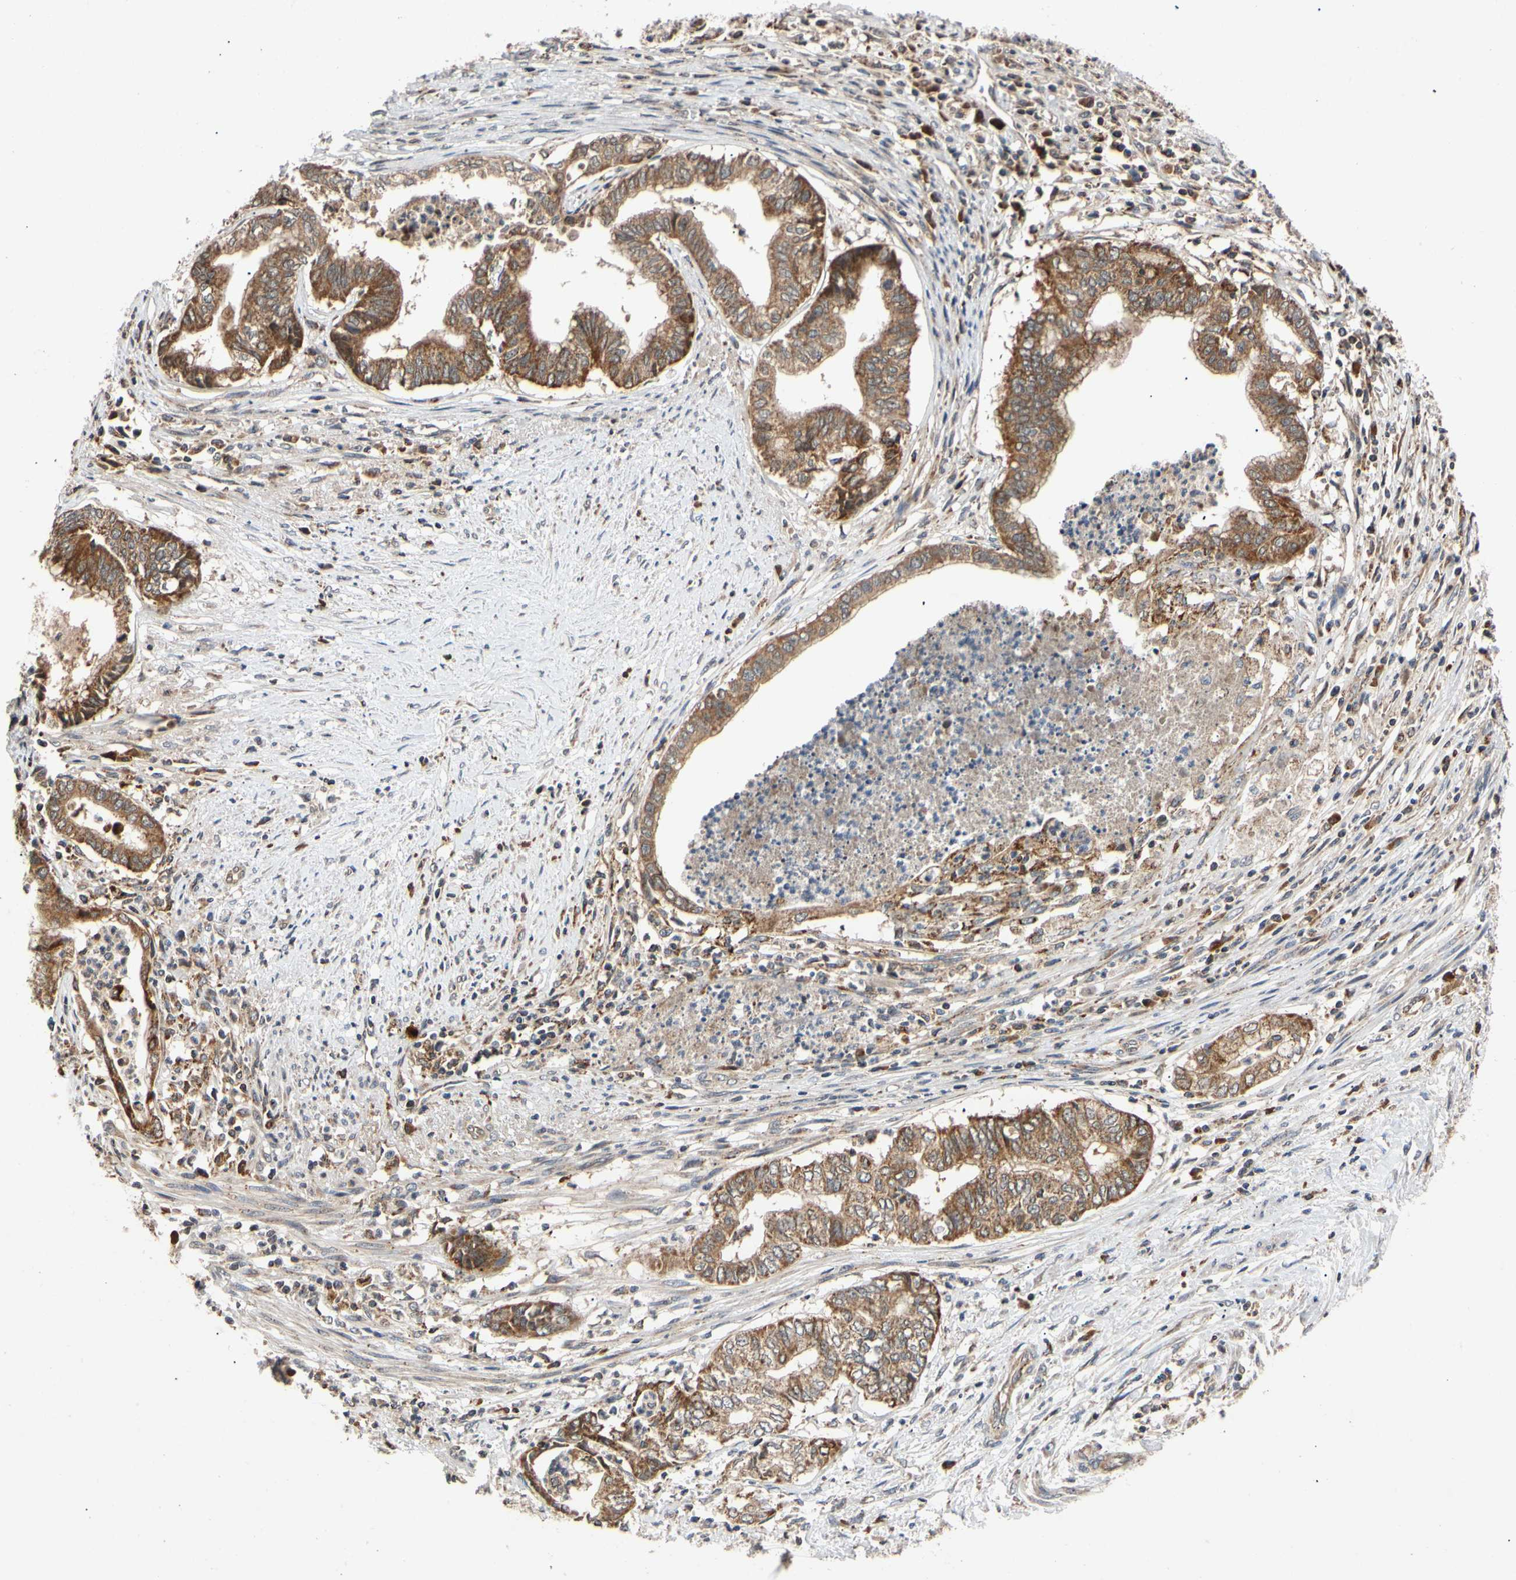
{"staining": {"intensity": "strong", "quantity": ">75%", "location": "cytoplasmic/membranous"}, "tissue": "endometrial cancer", "cell_type": "Tumor cells", "image_type": "cancer", "snomed": [{"axis": "morphology", "description": "Necrosis, NOS"}, {"axis": "morphology", "description": "Adenocarcinoma, NOS"}, {"axis": "topography", "description": "Endometrium"}], "caption": "Immunohistochemical staining of adenocarcinoma (endometrial) reveals high levels of strong cytoplasmic/membranous protein expression in approximately >75% of tumor cells. (DAB (3,3'-diaminobenzidine) IHC, brown staining for protein, blue staining for nuclei).", "gene": "MRPS22", "patient": {"sex": "female", "age": 79}}